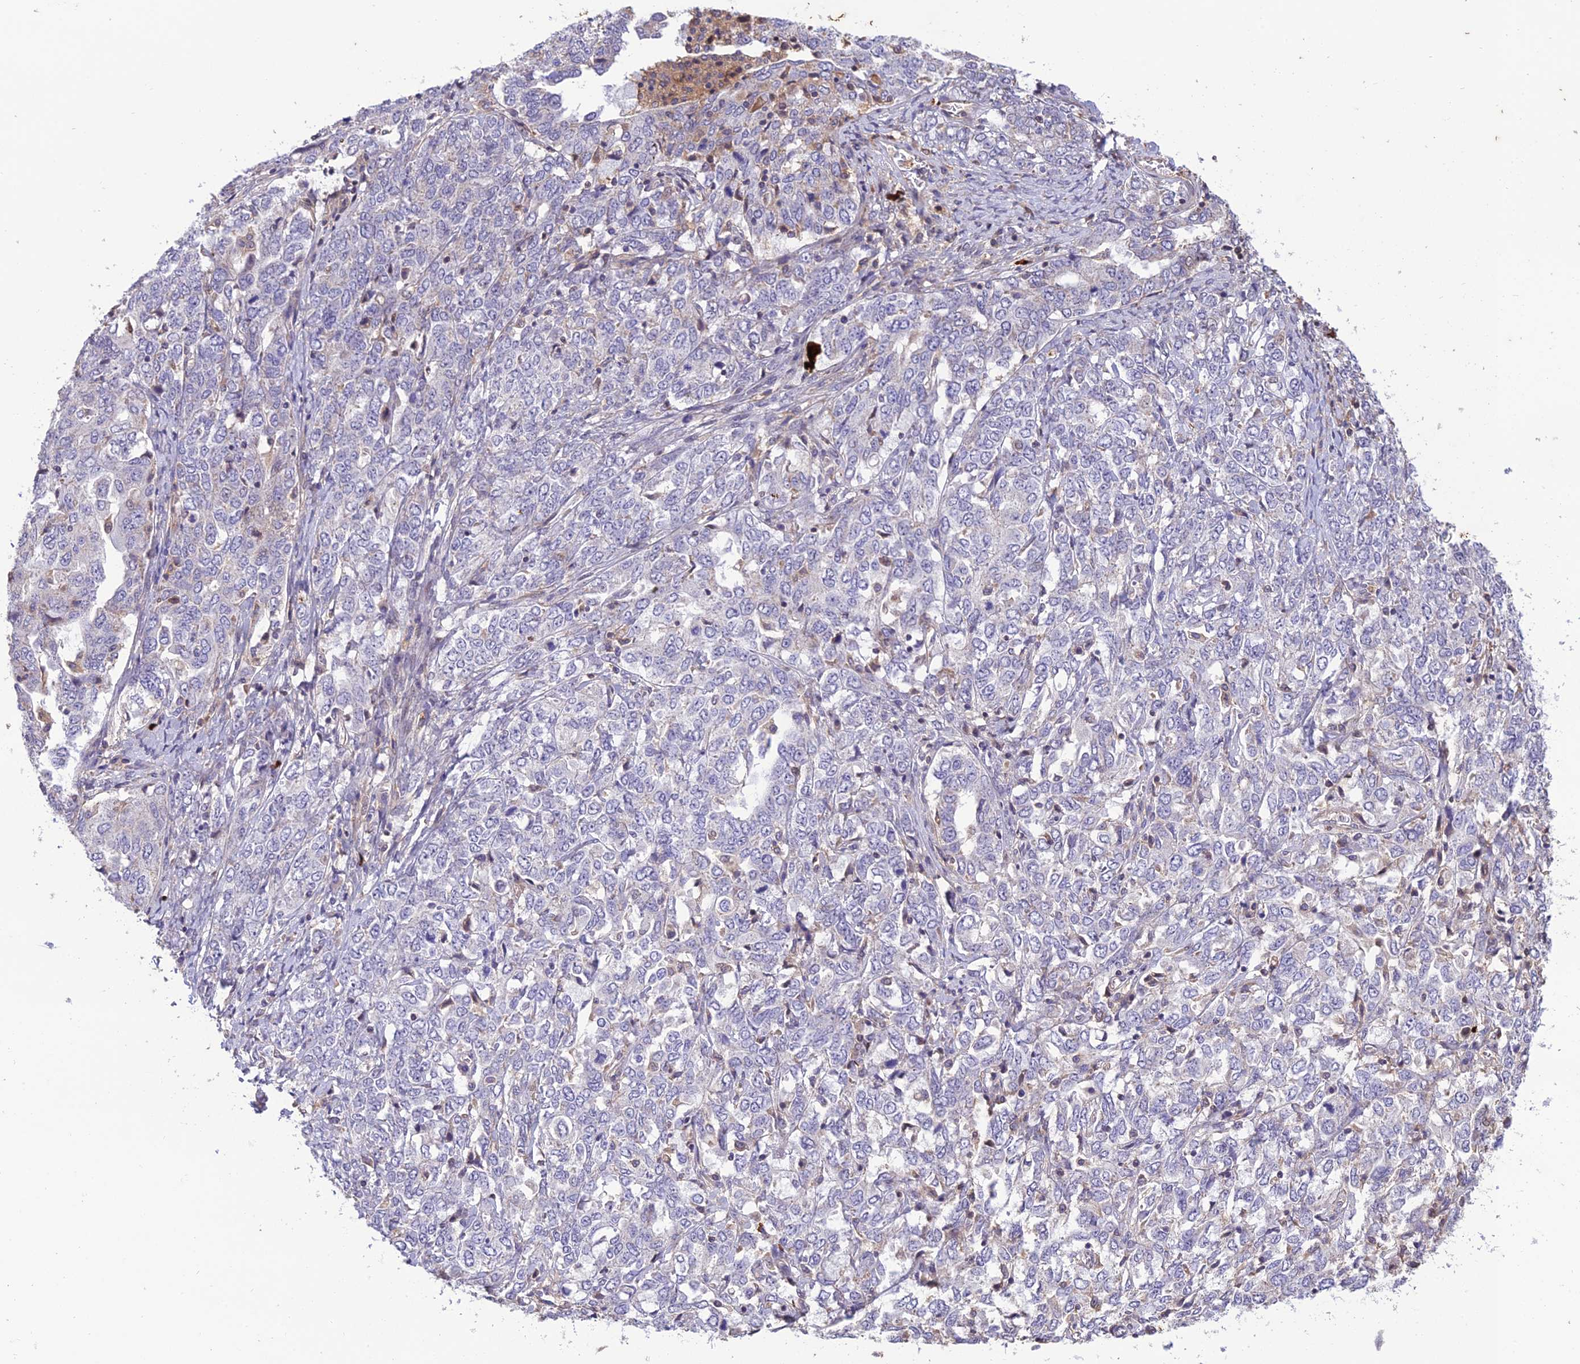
{"staining": {"intensity": "negative", "quantity": "none", "location": "none"}, "tissue": "ovarian cancer", "cell_type": "Tumor cells", "image_type": "cancer", "snomed": [{"axis": "morphology", "description": "Carcinoma, endometroid"}, {"axis": "topography", "description": "Ovary"}], "caption": "DAB (3,3'-diaminobenzidine) immunohistochemical staining of ovarian cancer (endometroid carcinoma) displays no significant staining in tumor cells.", "gene": "MIOS", "patient": {"sex": "female", "age": 62}}